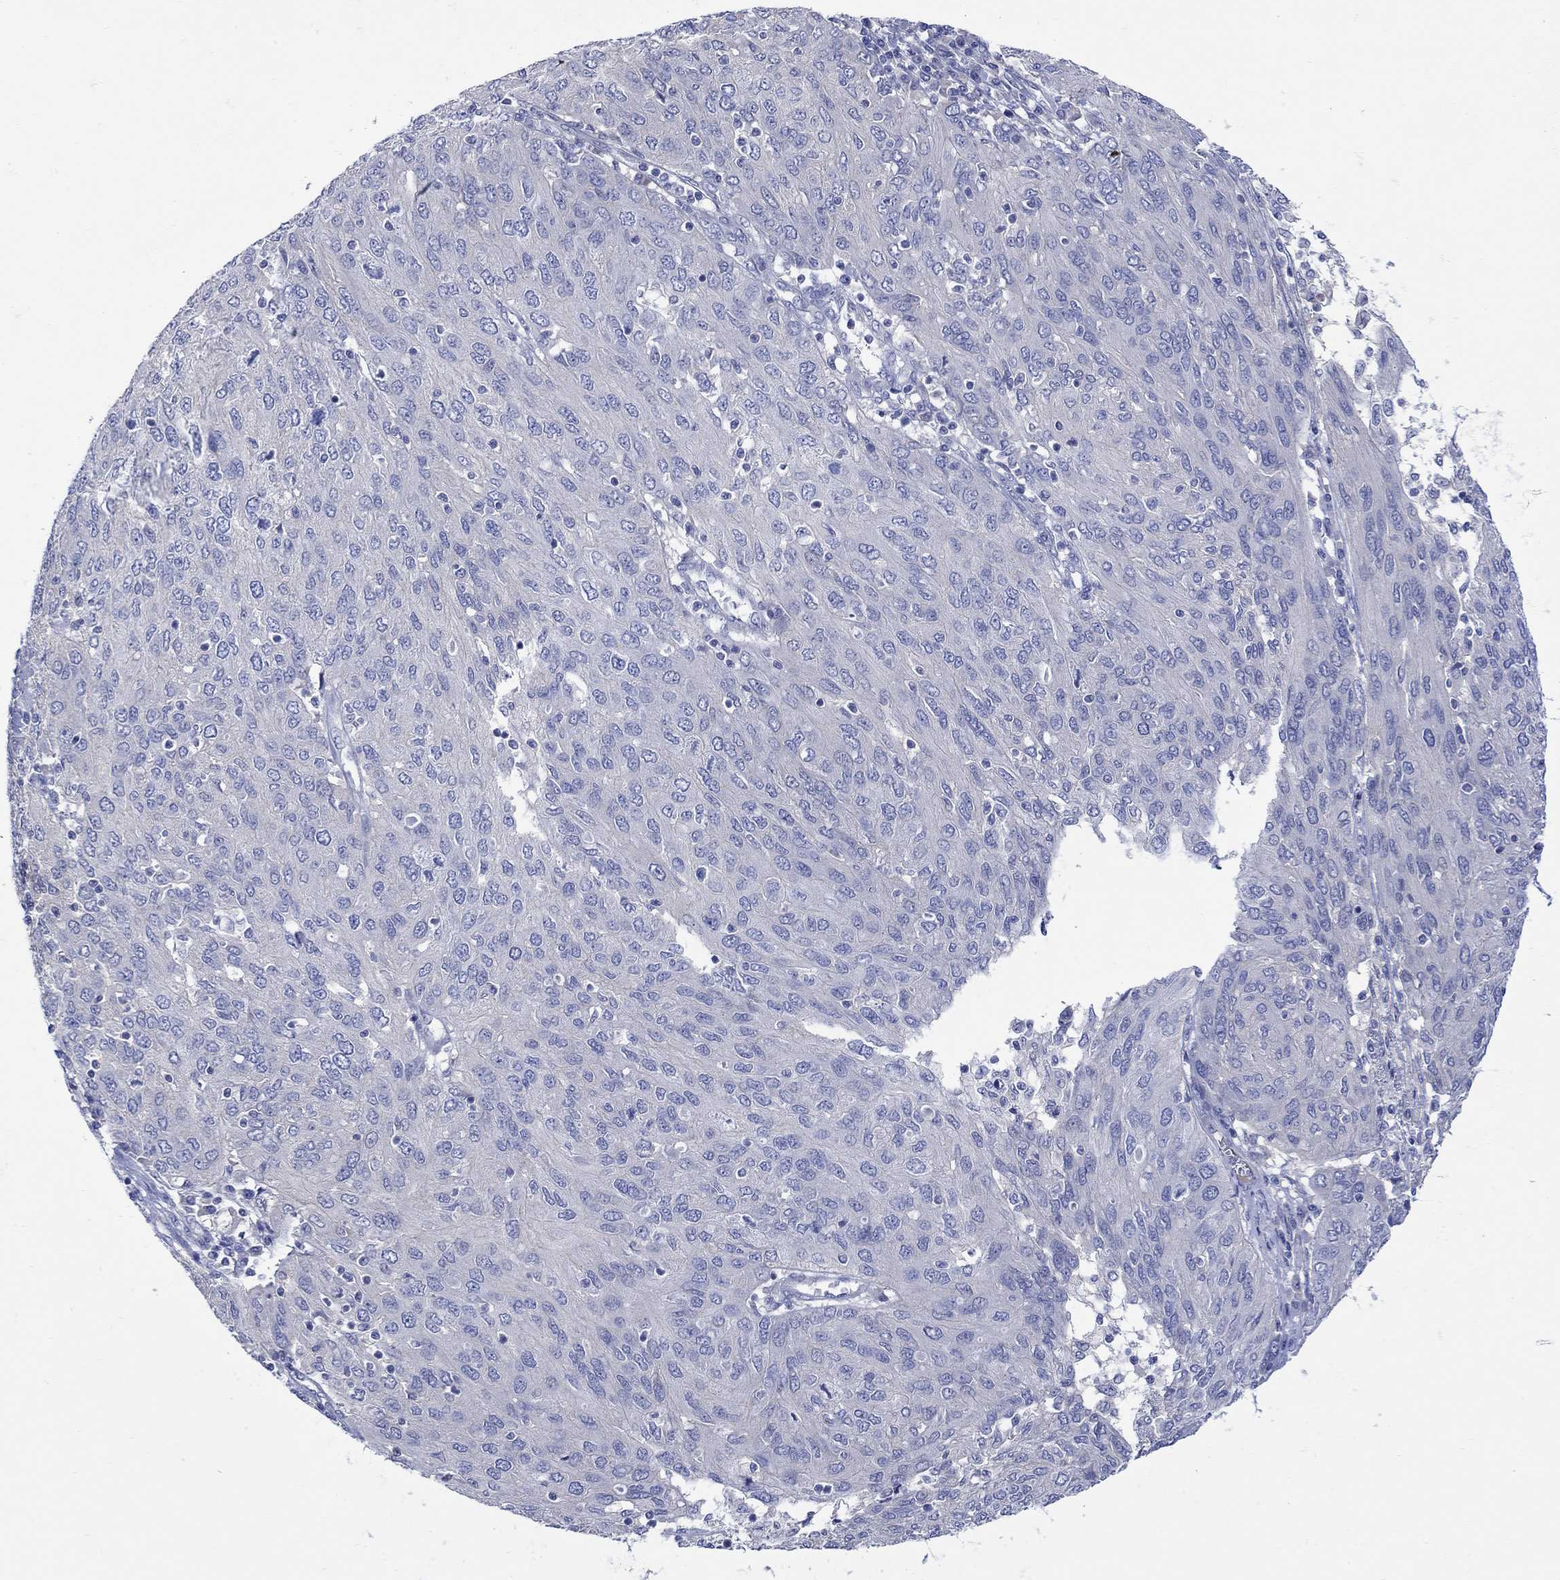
{"staining": {"intensity": "negative", "quantity": "none", "location": "none"}, "tissue": "ovarian cancer", "cell_type": "Tumor cells", "image_type": "cancer", "snomed": [{"axis": "morphology", "description": "Carcinoma, endometroid"}, {"axis": "topography", "description": "Ovary"}], "caption": "A high-resolution image shows IHC staining of ovarian endometroid carcinoma, which shows no significant expression in tumor cells.", "gene": "MSI1", "patient": {"sex": "female", "age": 50}}